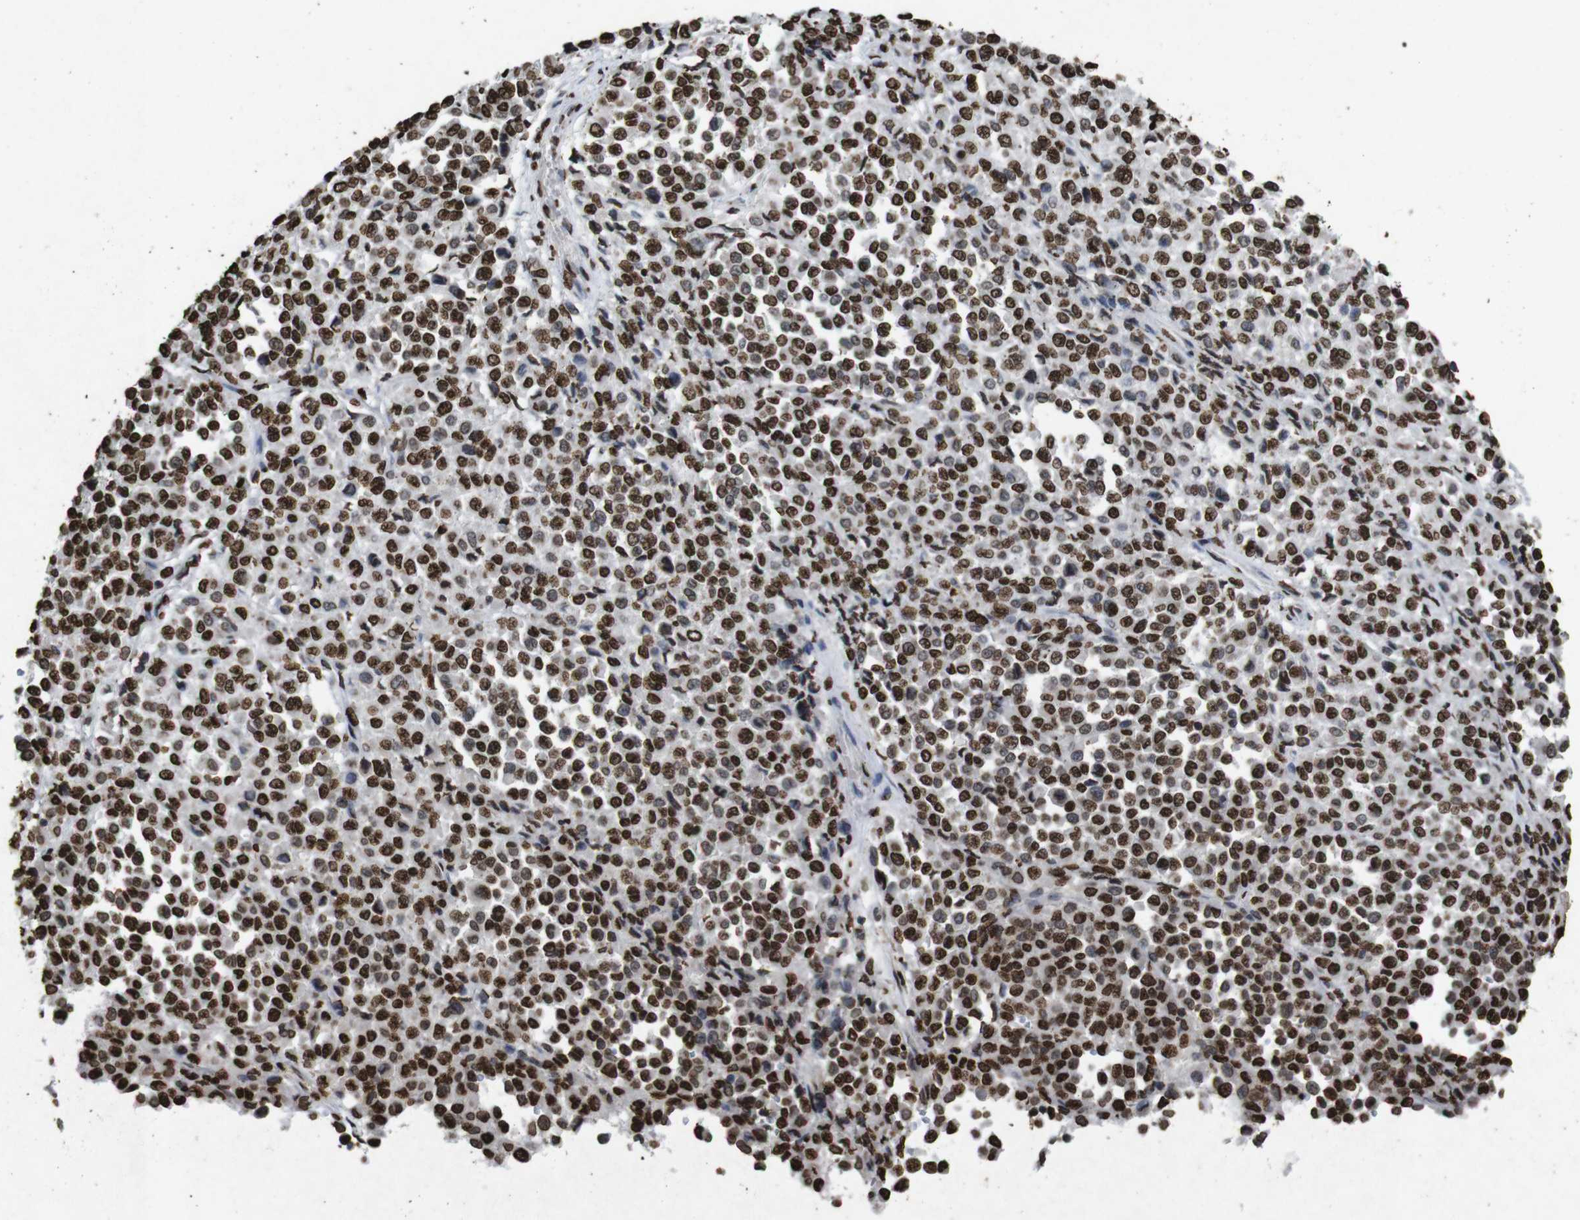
{"staining": {"intensity": "strong", "quantity": ">75%", "location": "nuclear"}, "tissue": "melanoma", "cell_type": "Tumor cells", "image_type": "cancer", "snomed": [{"axis": "morphology", "description": "Malignant melanoma, Metastatic site"}, {"axis": "topography", "description": "Pancreas"}], "caption": "Immunohistochemical staining of melanoma displays strong nuclear protein expression in approximately >75% of tumor cells. (DAB IHC, brown staining for protein, blue staining for nuclei).", "gene": "MDM2", "patient": {"sex": "female", "age": 30}}